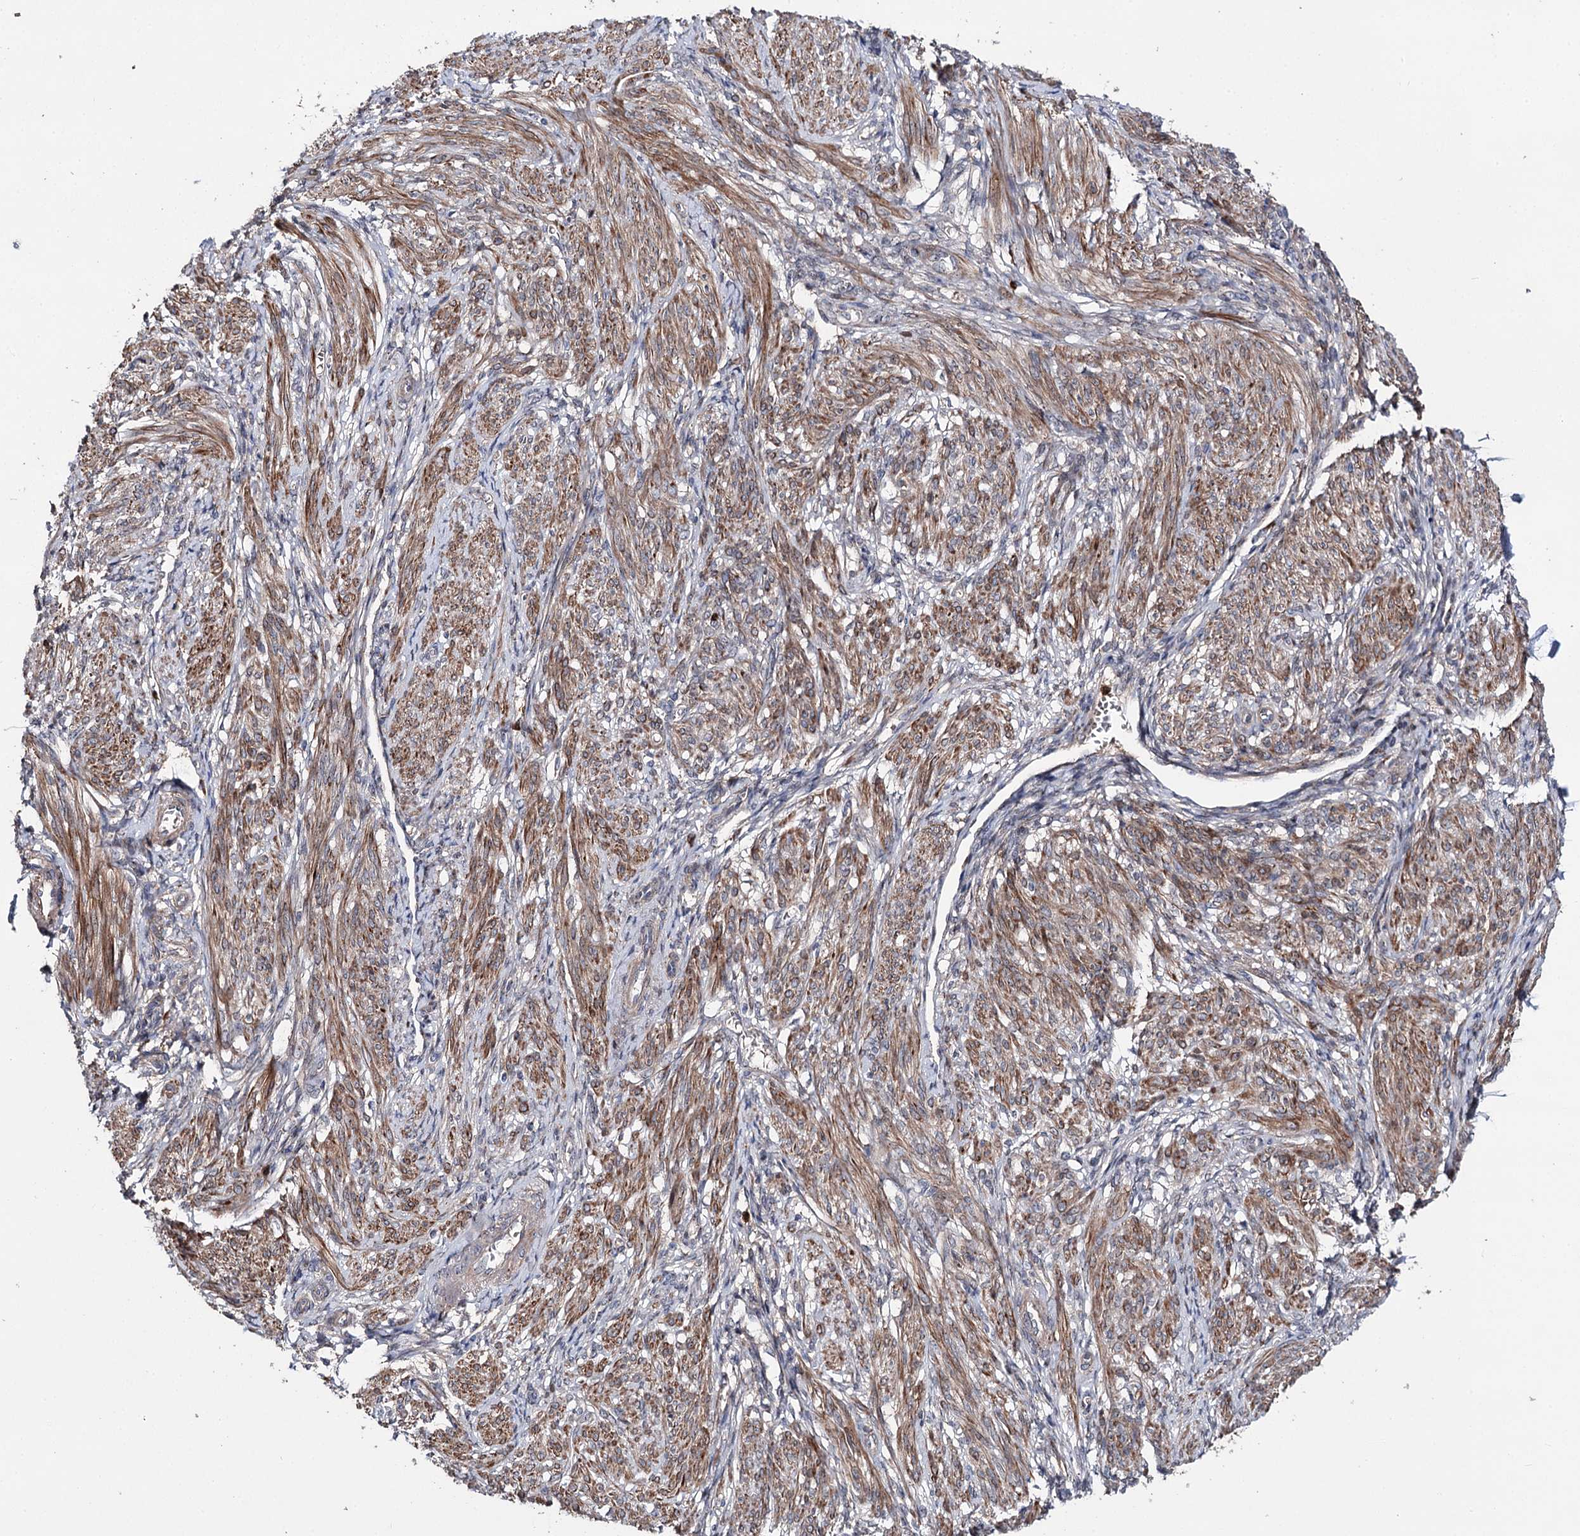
{"staining": {"intensity": "strong", "quantity": "25%-75%", "location": "cytoplasmic/membranous"}, "tissue": "smooth muscle", "cell_type": "Smooth muscle cells", "image_type": "normal", "snomed": [{"axis": "morphology", "description": "Normal tissue, NOS"}, {"axis": "topography", "description": "Smooth muscle"}], "caption": "This photomicrograph reveals normal smooth muscle stained with immunohistochemistry (IHC) to label a protein in brown. The cytoplasmic/membranous of smooth muscle cells show strong positivity for the protein. Nuclei are counter-stained blue.", "gene": "MINDY3", "patient": {"sex": "female", "age": 39}}